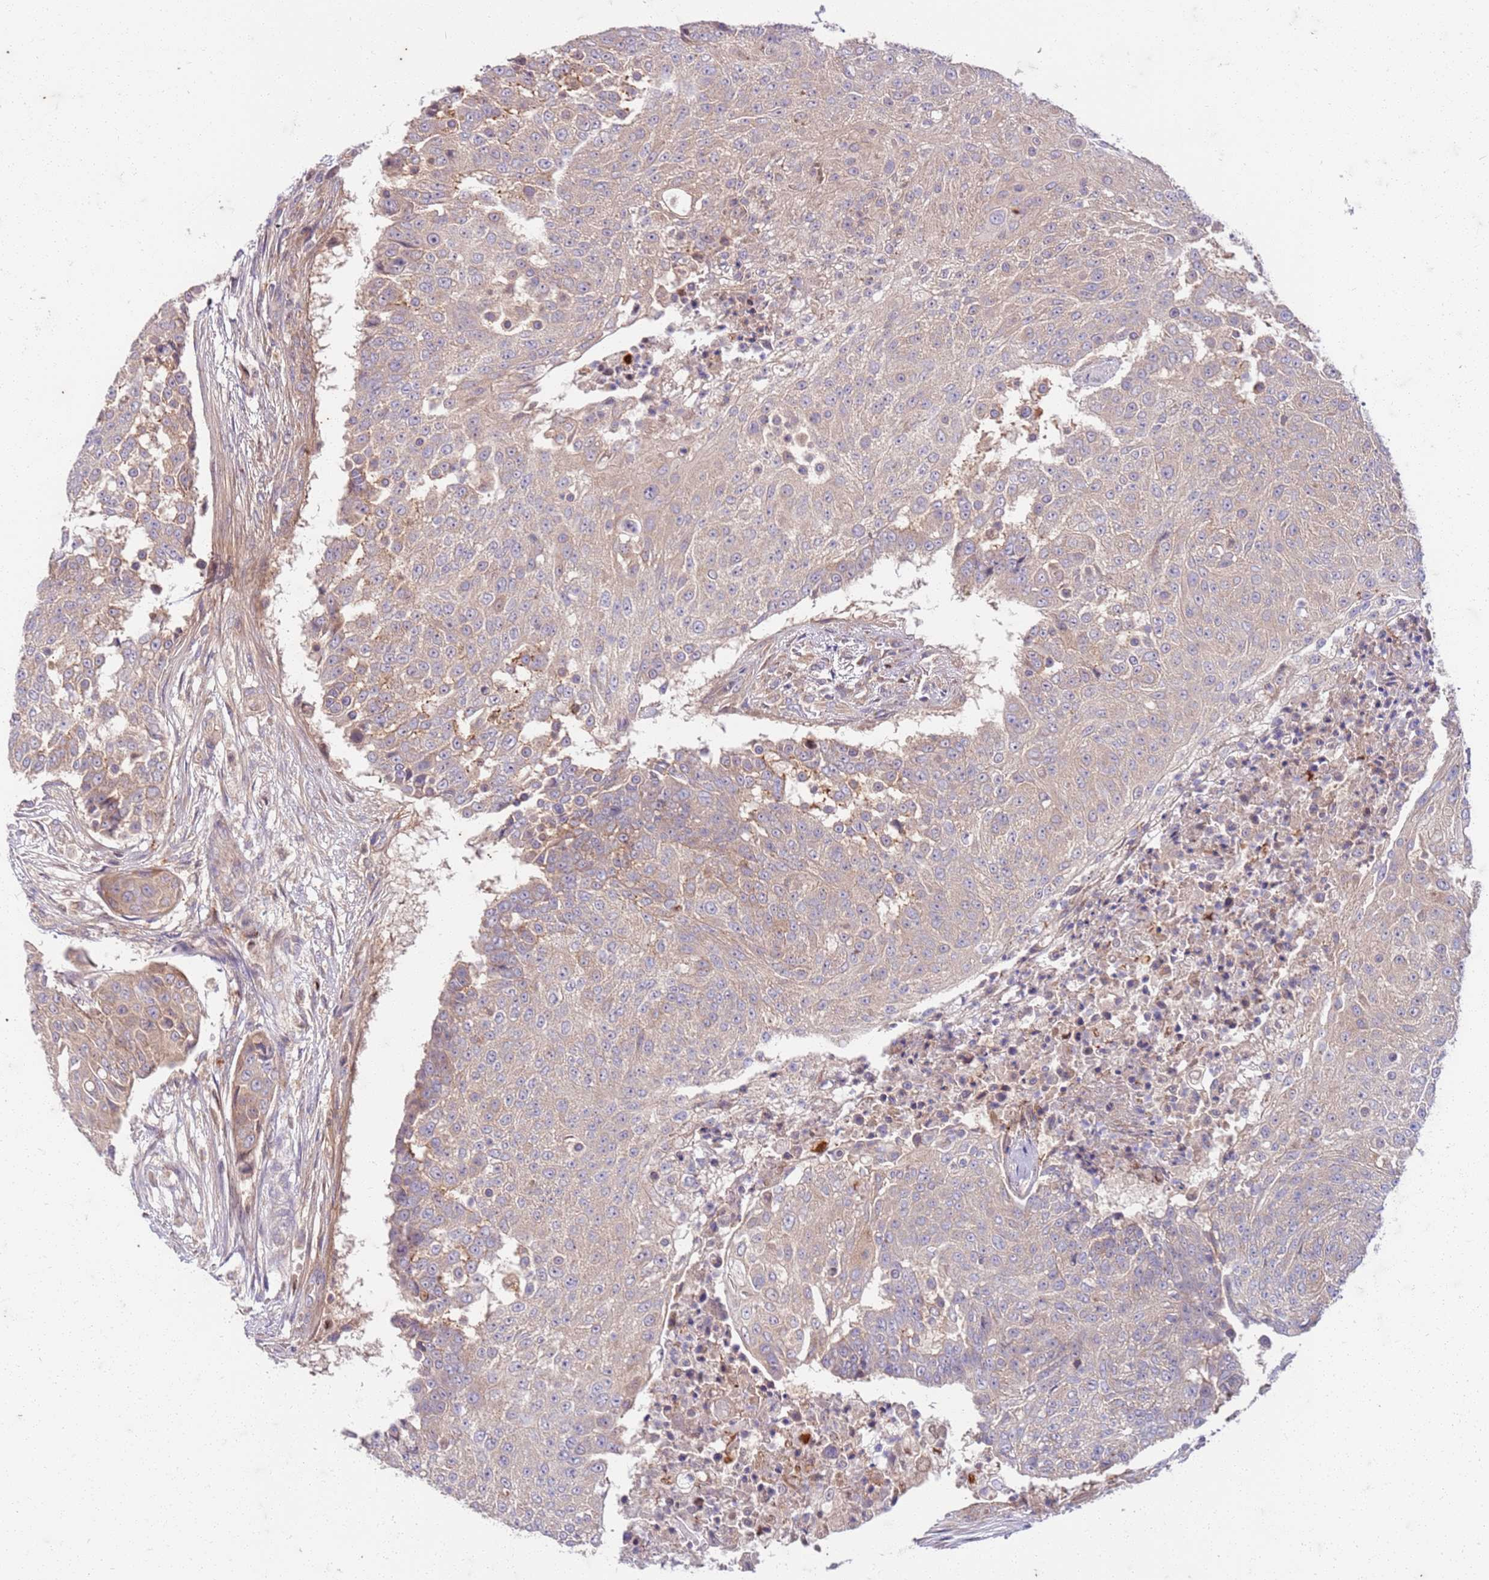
{"staining": {"intensity": "weak", "quantity": "25%-75%", "location": "cytoplasmic/membranous"}, "tissue": "urothelial cancer", "cell_type": "Tumor cells", "image_type": "cancer", "snomed": [{"axis": "morphology", "description": "Urothelial carcinoma, High grade"}, {"axis": "topography", "description": "Urinary bladder"}], "caption": "Brown immunohistochemical staining in high-grade urothelial carcinoma shows weak cytoplasmic/membranous expression in about 25%-75% of tumor cells.", "gene": "OSBP", "patient": {"sex": "female", "age": 63}}